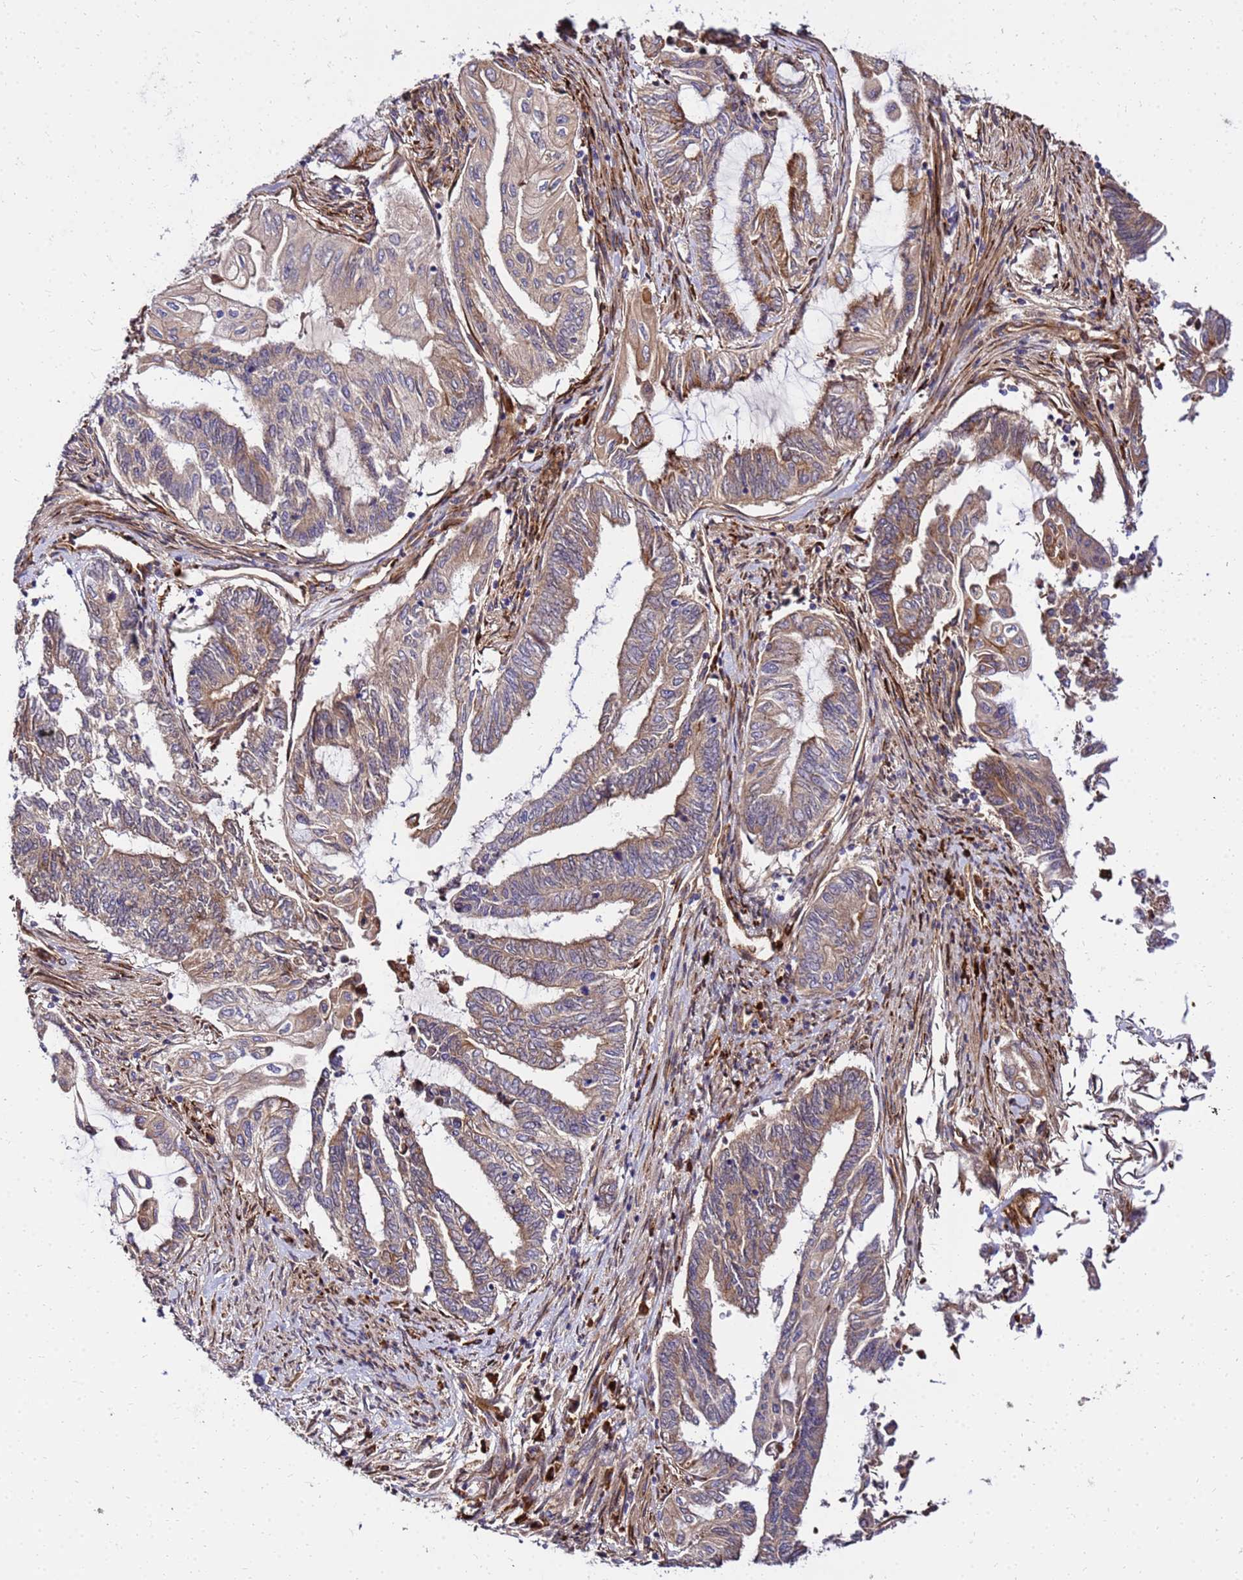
{"staining": {"intensity": "moderate", "quantity": ">75%", "location": "cytoplasmic/membranous"}, "tissue": "endometrial cancer", "cell_type": "Tumor cells", "image_type": "cancer", "snomed": [{"axis": "morphology", "description": "Adenocarcinoma, NOS"}, {"axis": "topography", "description": "Uterus"}, {"axis": "topography", "description": "Endometrium"}], "caption": "The immunohistochemical stain shows moderate cytoplasmic/membranous expression in tumor cells of endometrial adenocarcinoma tissue.", "gene": "WWC2", "patient": {"sex": "female", "age": 70}}